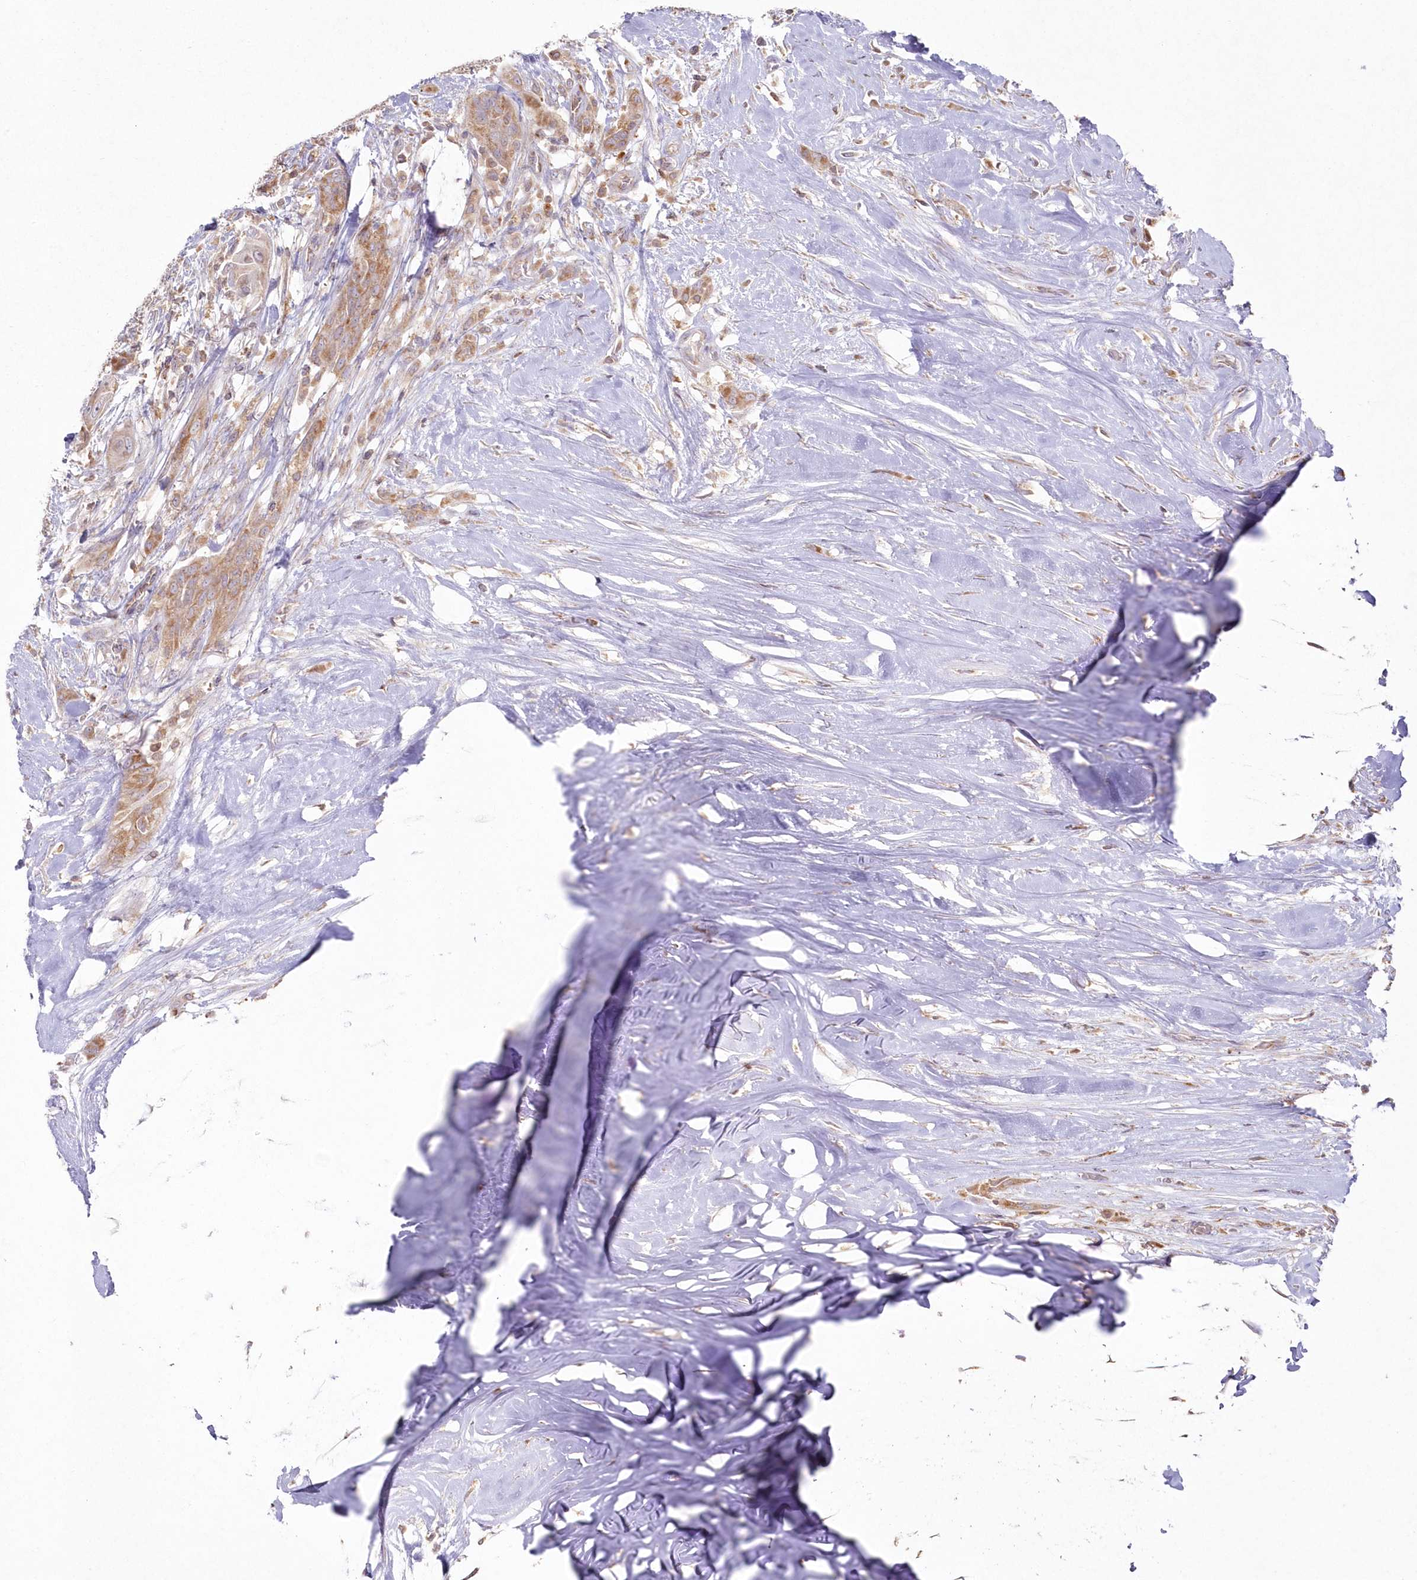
{"staining": {"intensity": "moderate", "quantity": ">75%", "location": "cytoplasmic/membranous"}, "tissue": "thyroid cancer", "cell_type": "Tumor cells", "image_type": "cancer", "snomed": [{"axis": "morphology", "description": "Papillary adenocarcinoma, NOS"}, {"axis": "topography", "description": "Thyroid gland"}], "caption": "Human papillary adenocarcinoma (thyroid) stained with a brown dye exhibits moderate cytoplasmic/membranous positive staining in approximately >75% of tumor cells.", "gene": "ARSB", "patient": {"sex": "female", "age": 59}}